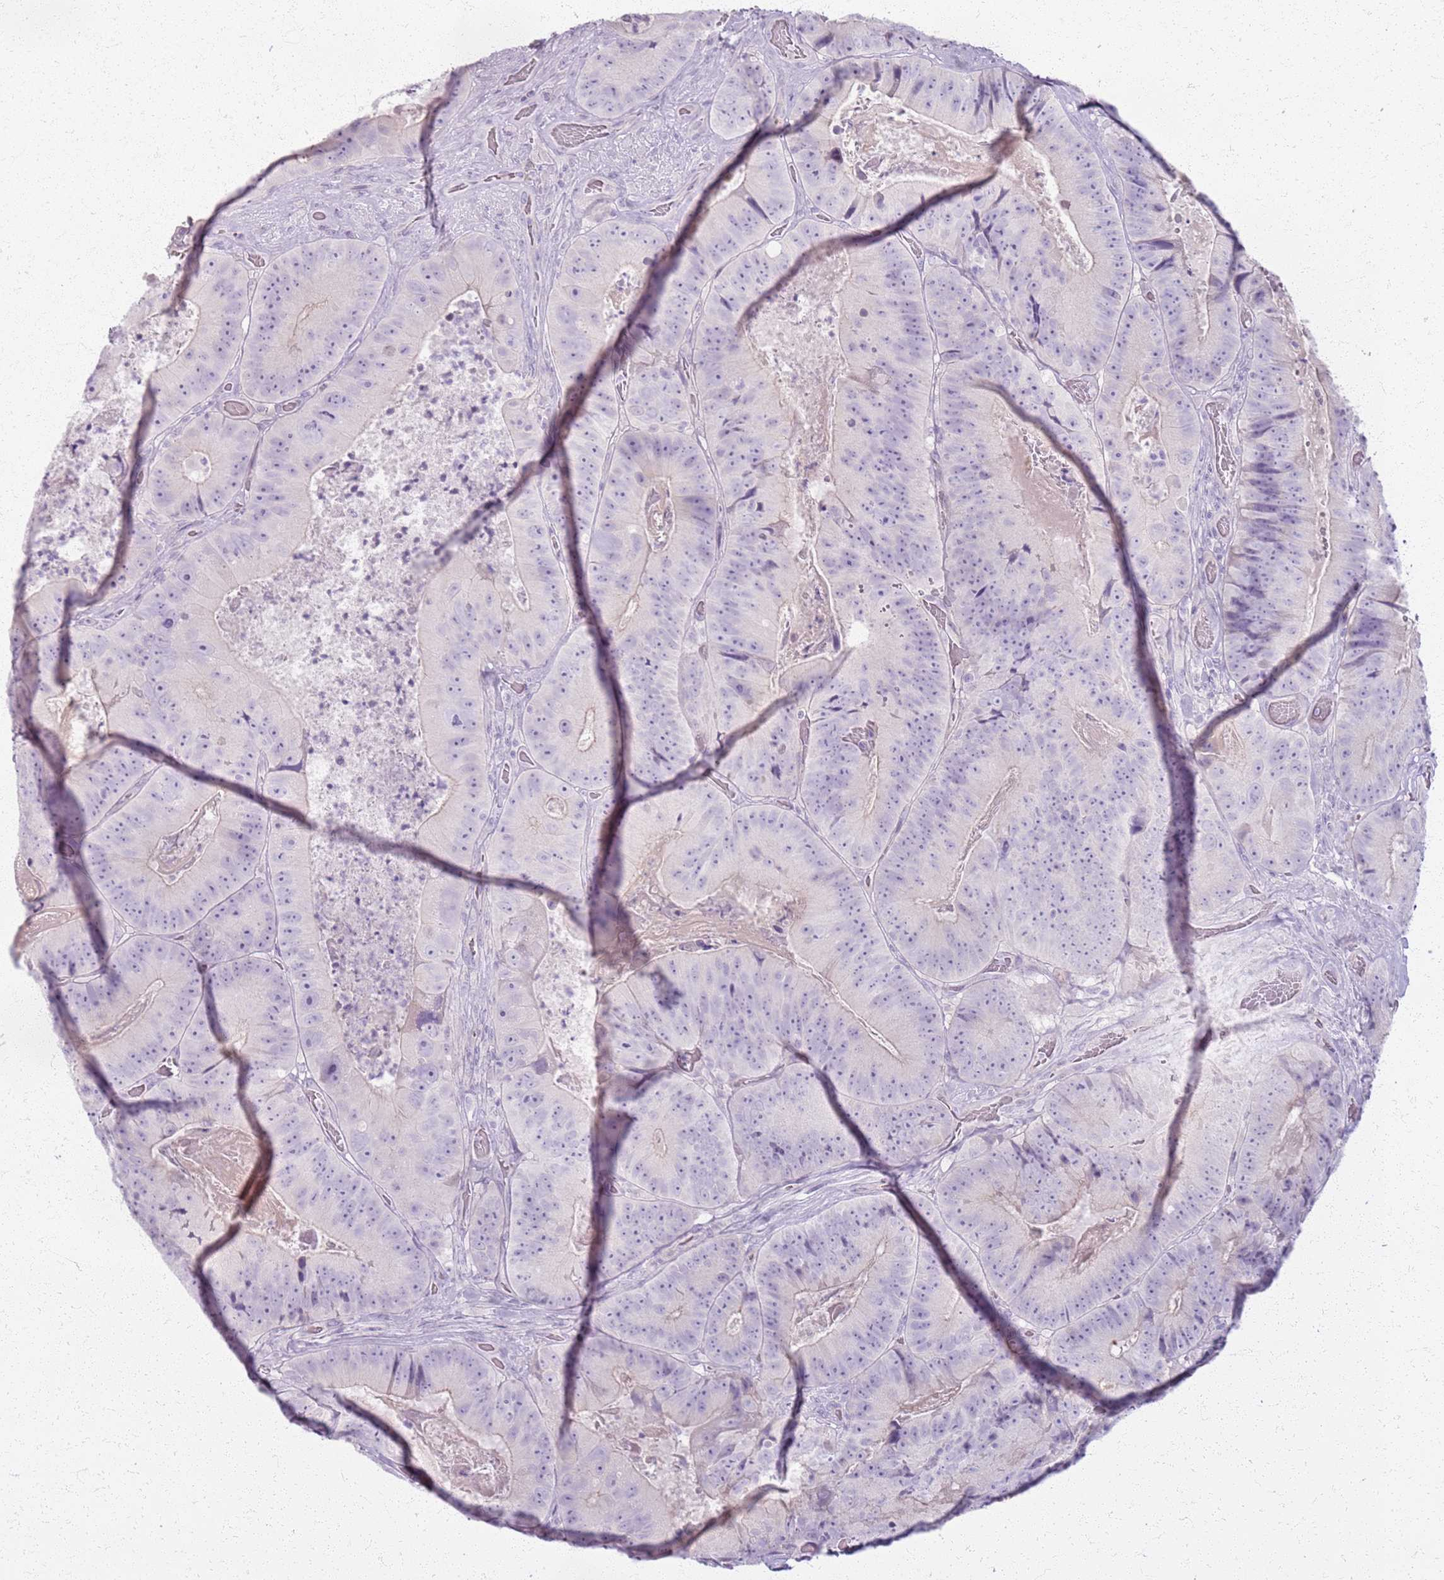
{"staining": {"intensity": "negative", "quantity": "none", "location": "none"}, "tissue": "colorectal cancer", "cell_type": "Tumor cells", "image_type": "cancer", "snomed": [{"axis": "morphology", "description": "Adenocarcinoma, NOS"}, {"axis": "topography", "description": "Colon"}], "caption": "Tumor cells show no significant protein positivity in adenocarcinoma (colorectal).", "gene": "CSRP3", "patient": {"sex": "female", "age": 86}}